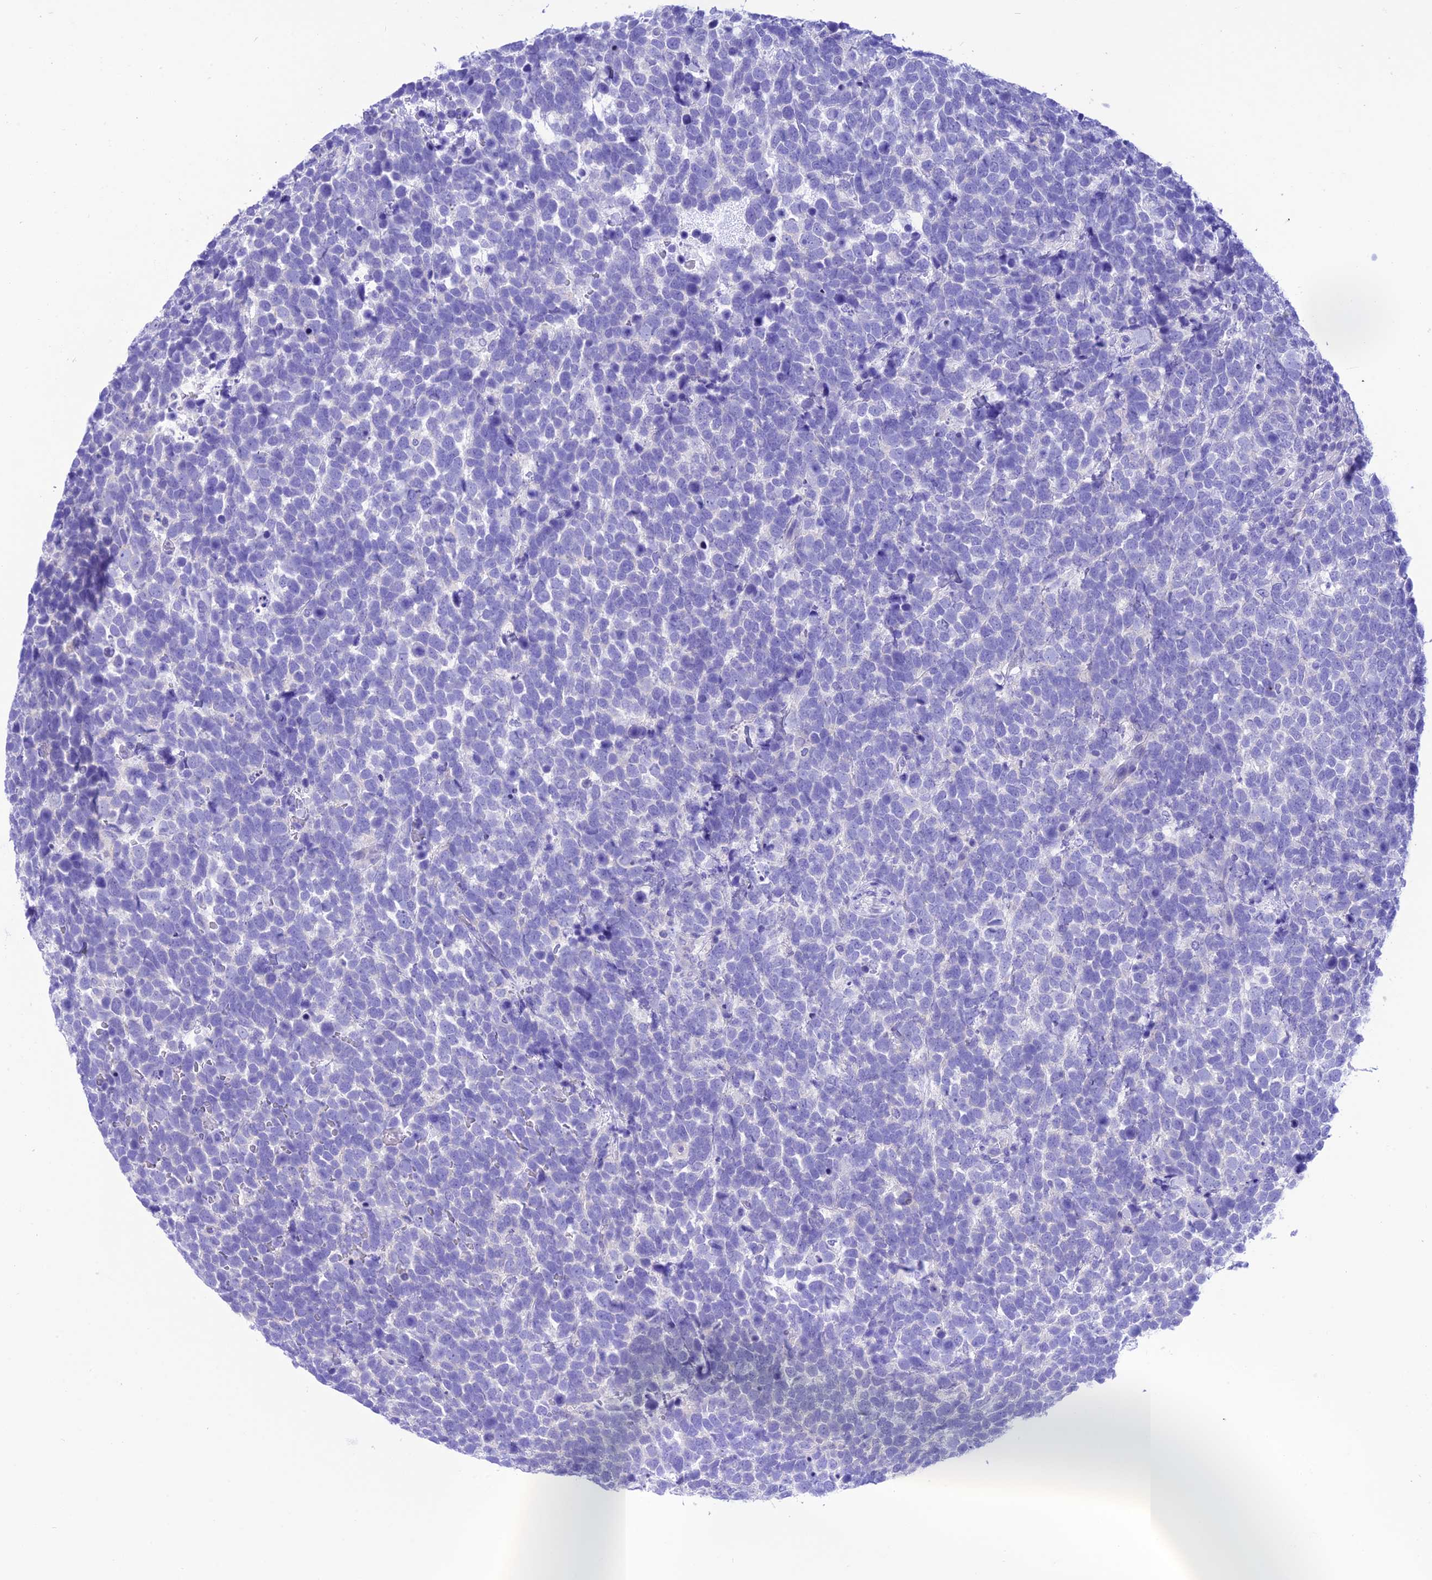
{"staining": {"intensity": "negative", "quantity": "none", "location": "none"}, "tissue": "urothelial cancer", "cell_type": "Tumor cells", "image_type": "cancer", "snomed": [{"axis": "morphology", "description": "Urothelial carcinoma, High grade"}, {"axis": "topography", "description": "Urinary bladder"}], "caption": "Tumor cells are negative for protein expression in human urothelial cancer.", "gene": "VPS52", "patient": {"sex": "female", "age": 82}}